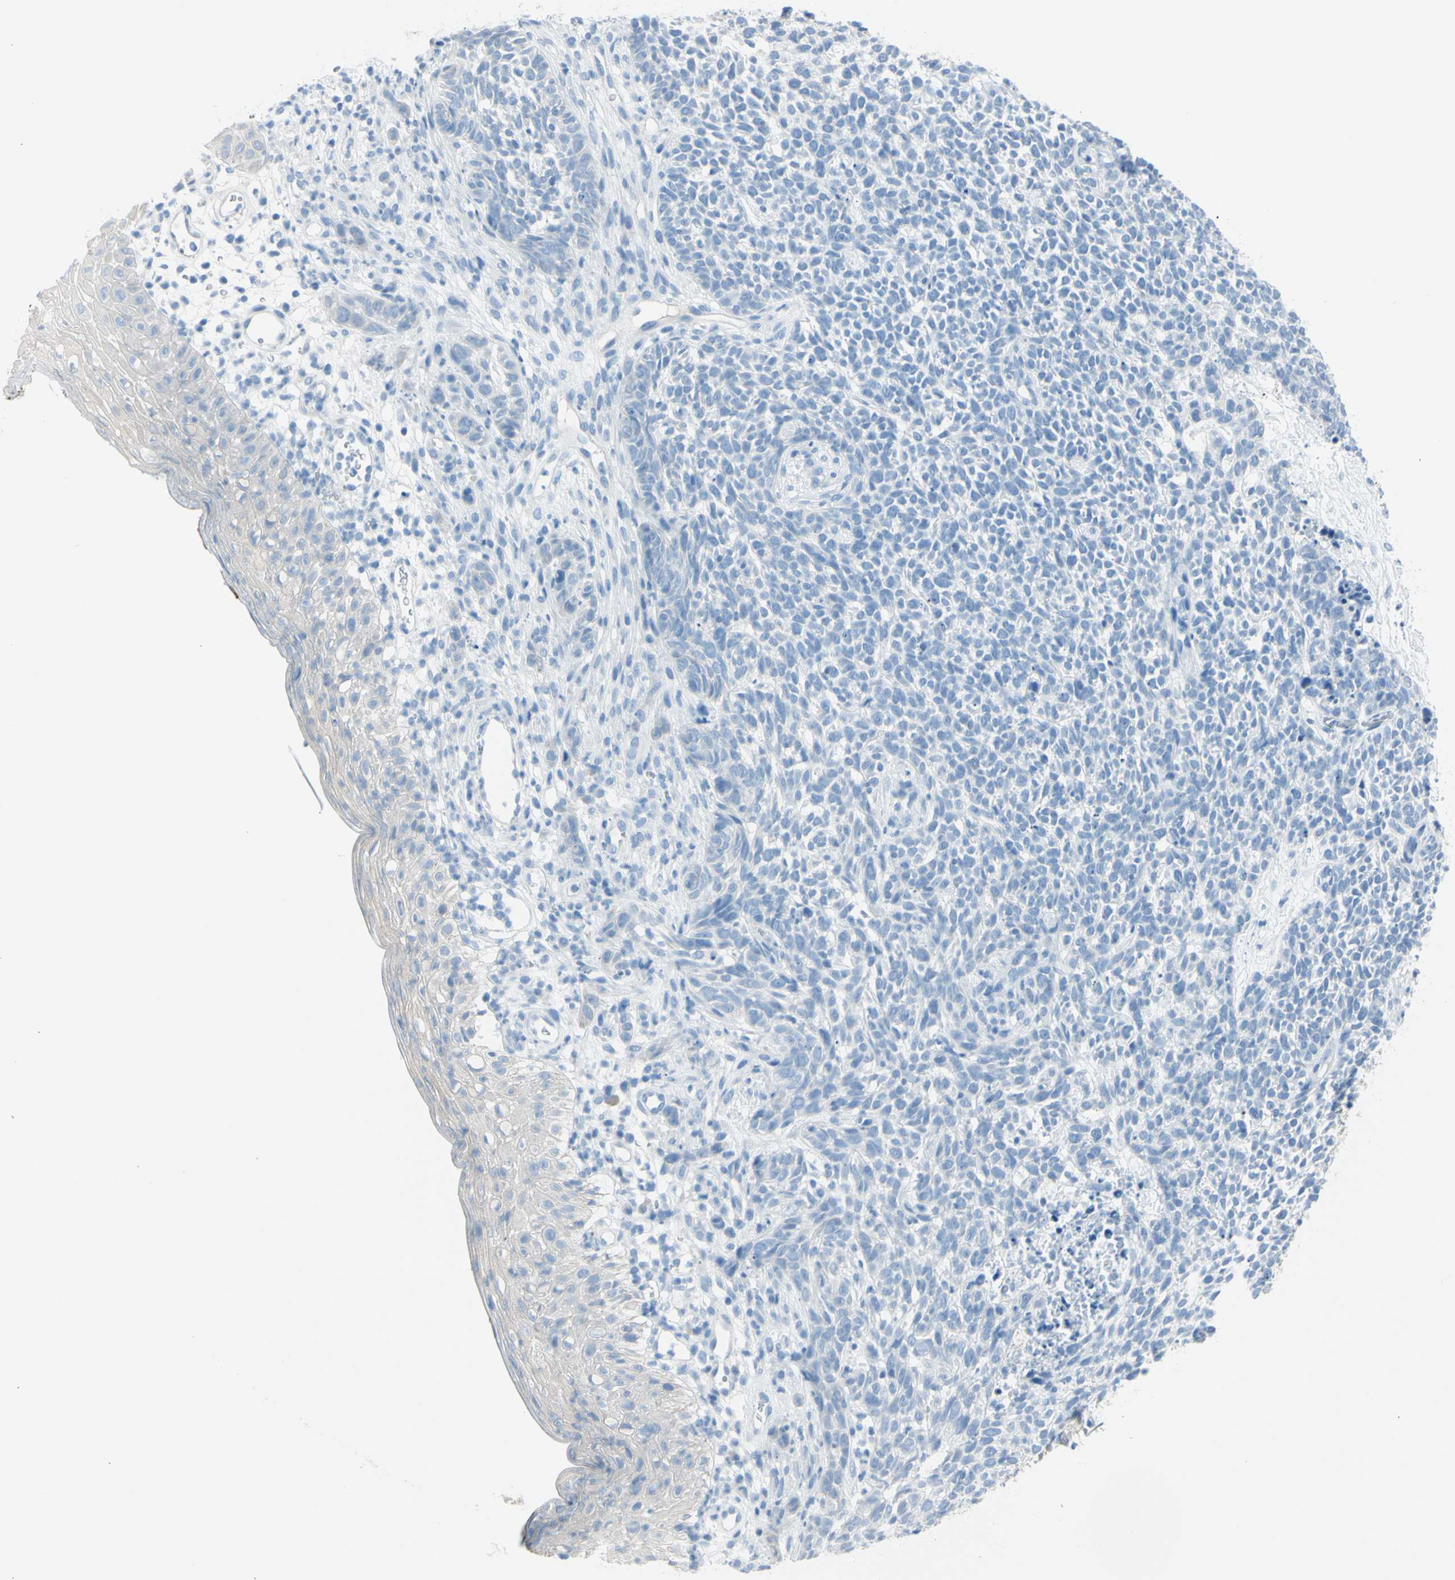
{"staining": {"intensity": "negative", "quantity": "none", "location": "none"}, "tissue": "skin cancer", "cell_type": "Tumor cells", "image_type": "cancer", "snomed": [{"axis": "morphology", "description": "Basal cell carcinoma"}, {"axis": "topography", "description": "Skin"}], "caption": "This is an immunohistochemistry image of skin basal cell carcinoma. There is no staining in tumor cells.", "gene": "TFPI2", "patient": {"sex": "female", "age": 84}}